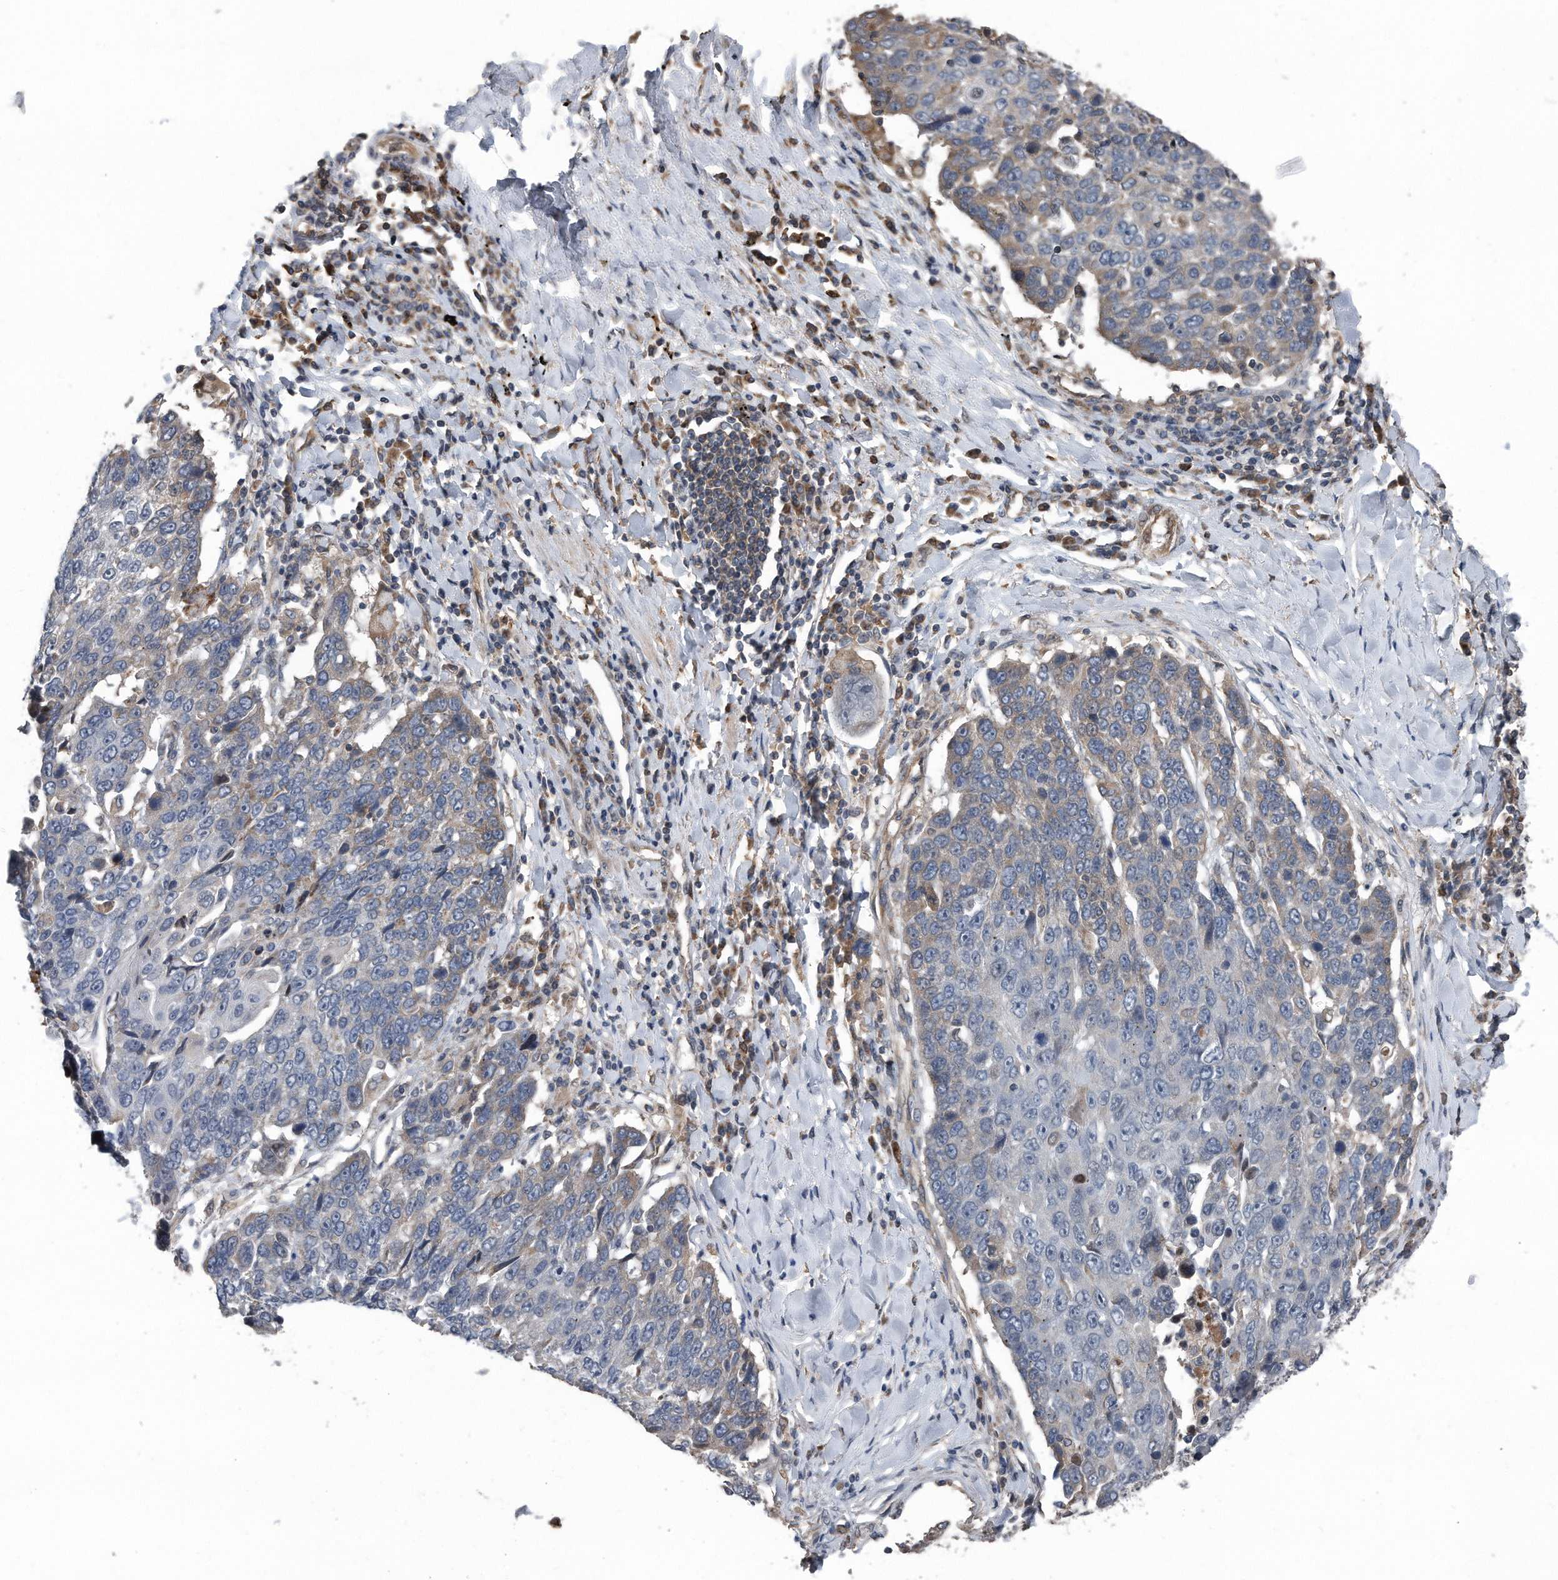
{"staining": {"intensity": "weak", "quantity": "<25%", "location": "cytoplasmic/membranous"}, "tissue": "lung cancer", "cell_type": "Tumor cells", "image_type": "cancer", "snomed": [{"axis": "morphology", "description": "Squamous cell carcinoma, NOS"}, {"axis": "topography", "description": "Lung"}], "caption": "DAB immunohistochemical staining of human lung cancer exhibits no significant positivity in tumor cells.", "gene": "DST", "patient": {"sex": "male", "age": 66}}